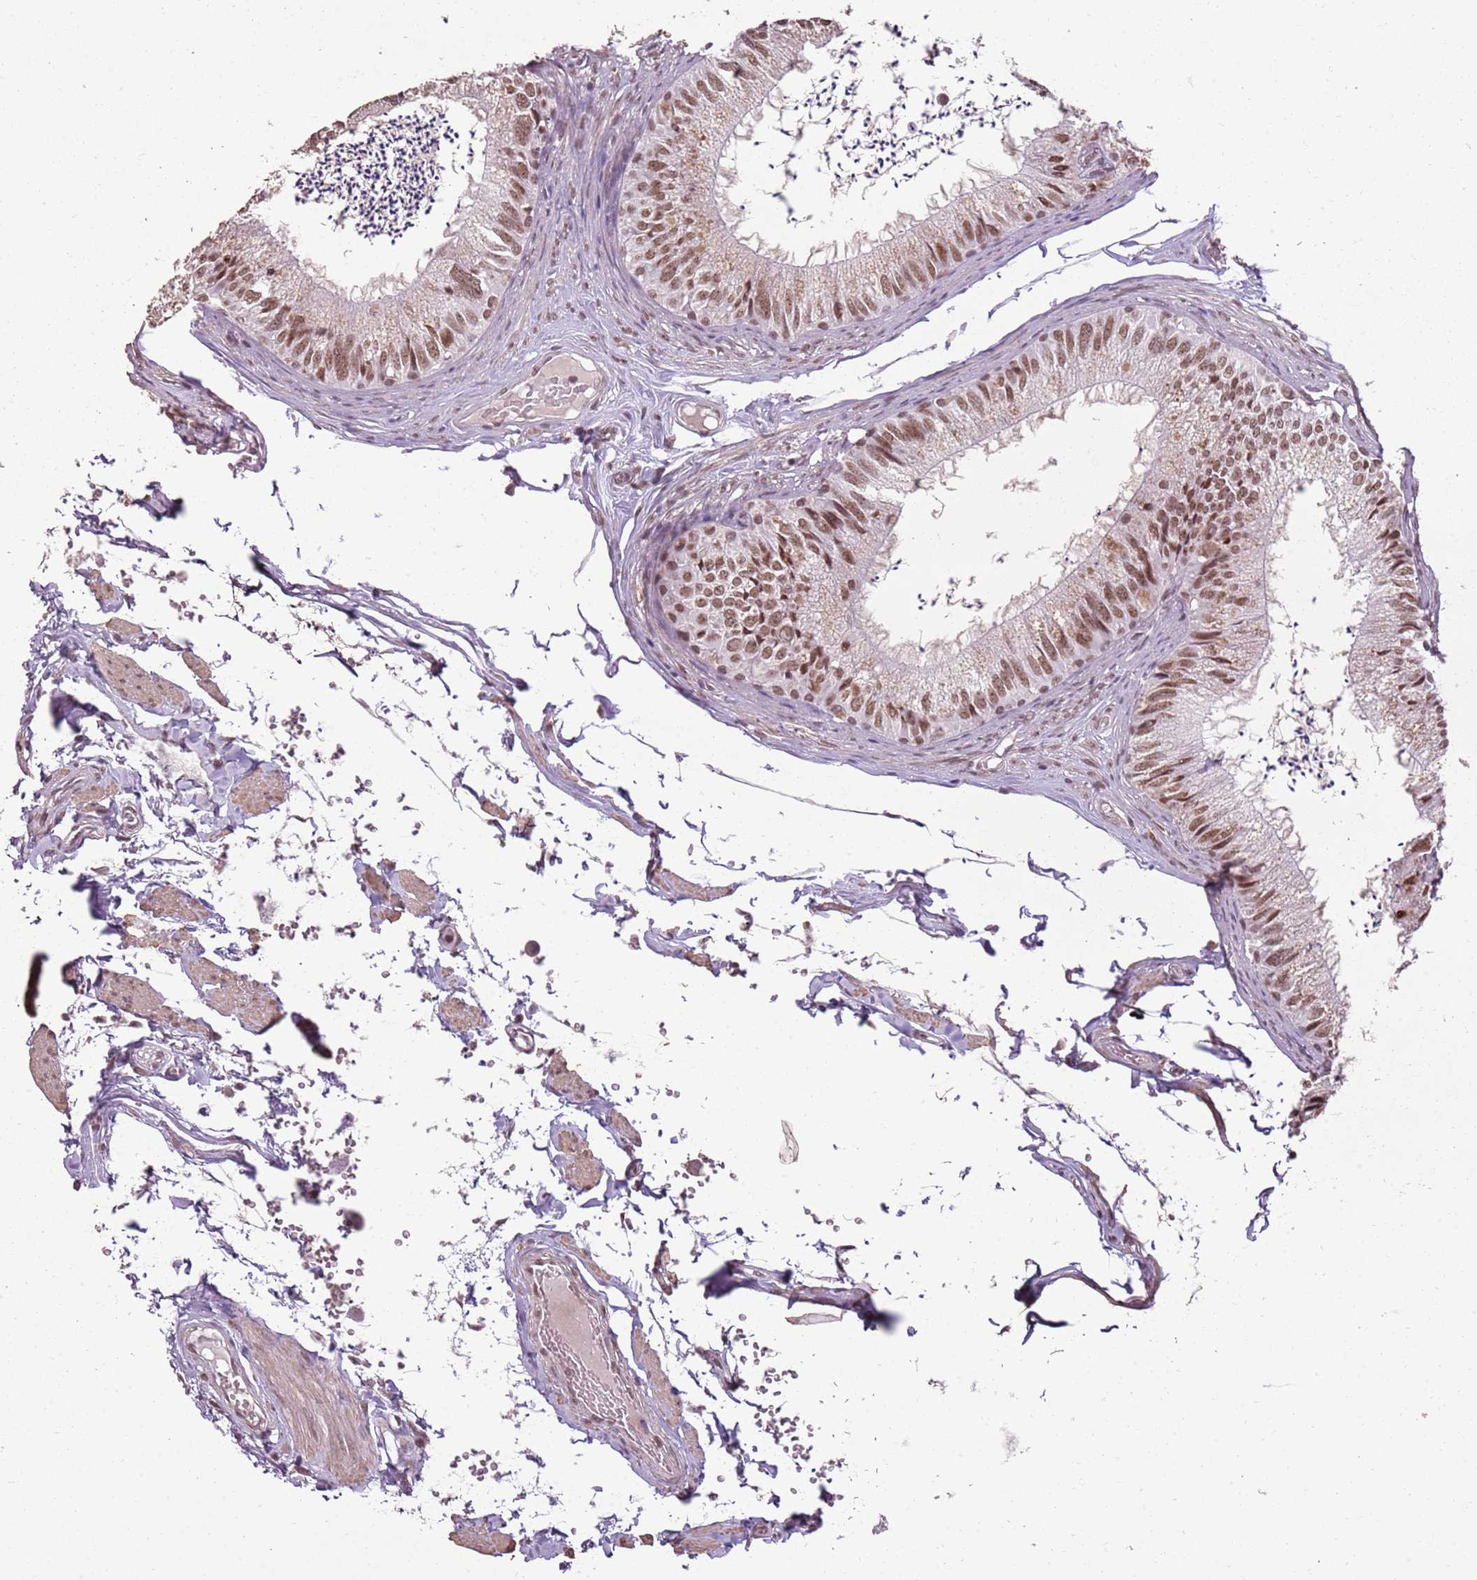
{"staining": {"intensity": "moderate", "quantity": ">75%", "location": "nuclear"}, "tissue": "epididymis", "cell_type": "Glandular cells", "image_type": "normal", "snomed": [{"axis": "morphology", "description": "Normal tissue, NOS"}, {"axis": "topography", "description": "Epididymis"}], "caption": "IHC photomicrograph of normal epididymis: human epididymis stained using IHC demonstrates medium levels of moderate protein expression localized specifically in the nuclear of glandular cells, appearing as a nuclear brown color.", "gene": "ARL14EP", "patient": {"sex": "male", "age": 79}}